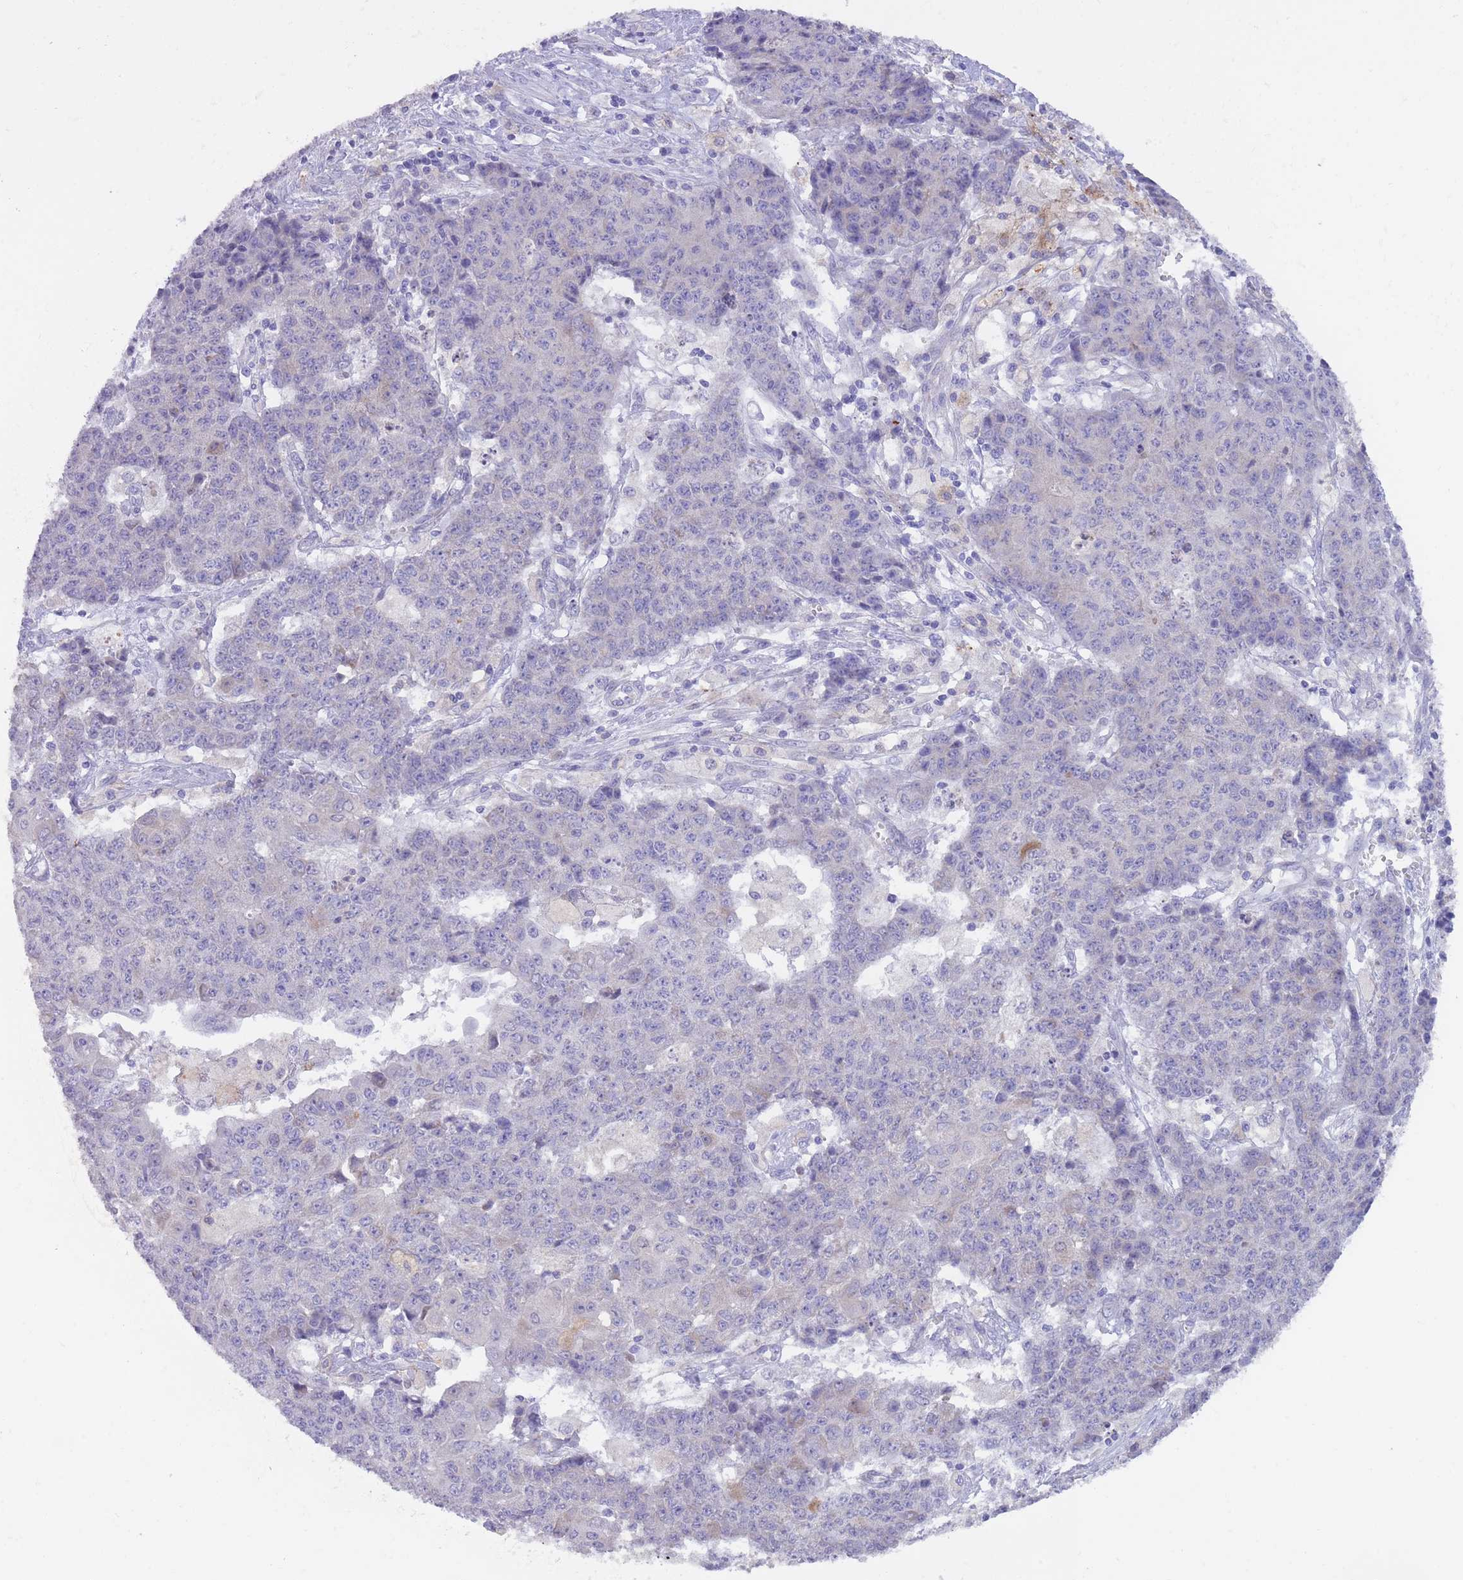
{"staining": {"intensity": "moderate", "quantity": "<25%", "location": "cytoplasmic/membranous"}, "tissue": "ovarian cancer", "cell_type": "Tumor cells", "image_type": "cancer", "snomed": [{"axis": "morphology", "description": "Carcinoma, endometroid"}, {"axis": "topography", "description": "Ovary"}], "caption": "Immunohistochemical staining of human endometroid carcinoma (ovarian) displays low levels of moderate cytoplasmic/membranous protein expression in approximately <25% of tumor cells. The protein of interest is shown in brown color, while the nuclei are stained blue.", "gene": "QTRT1", "patient": {"sex": "female", "age": 42}}